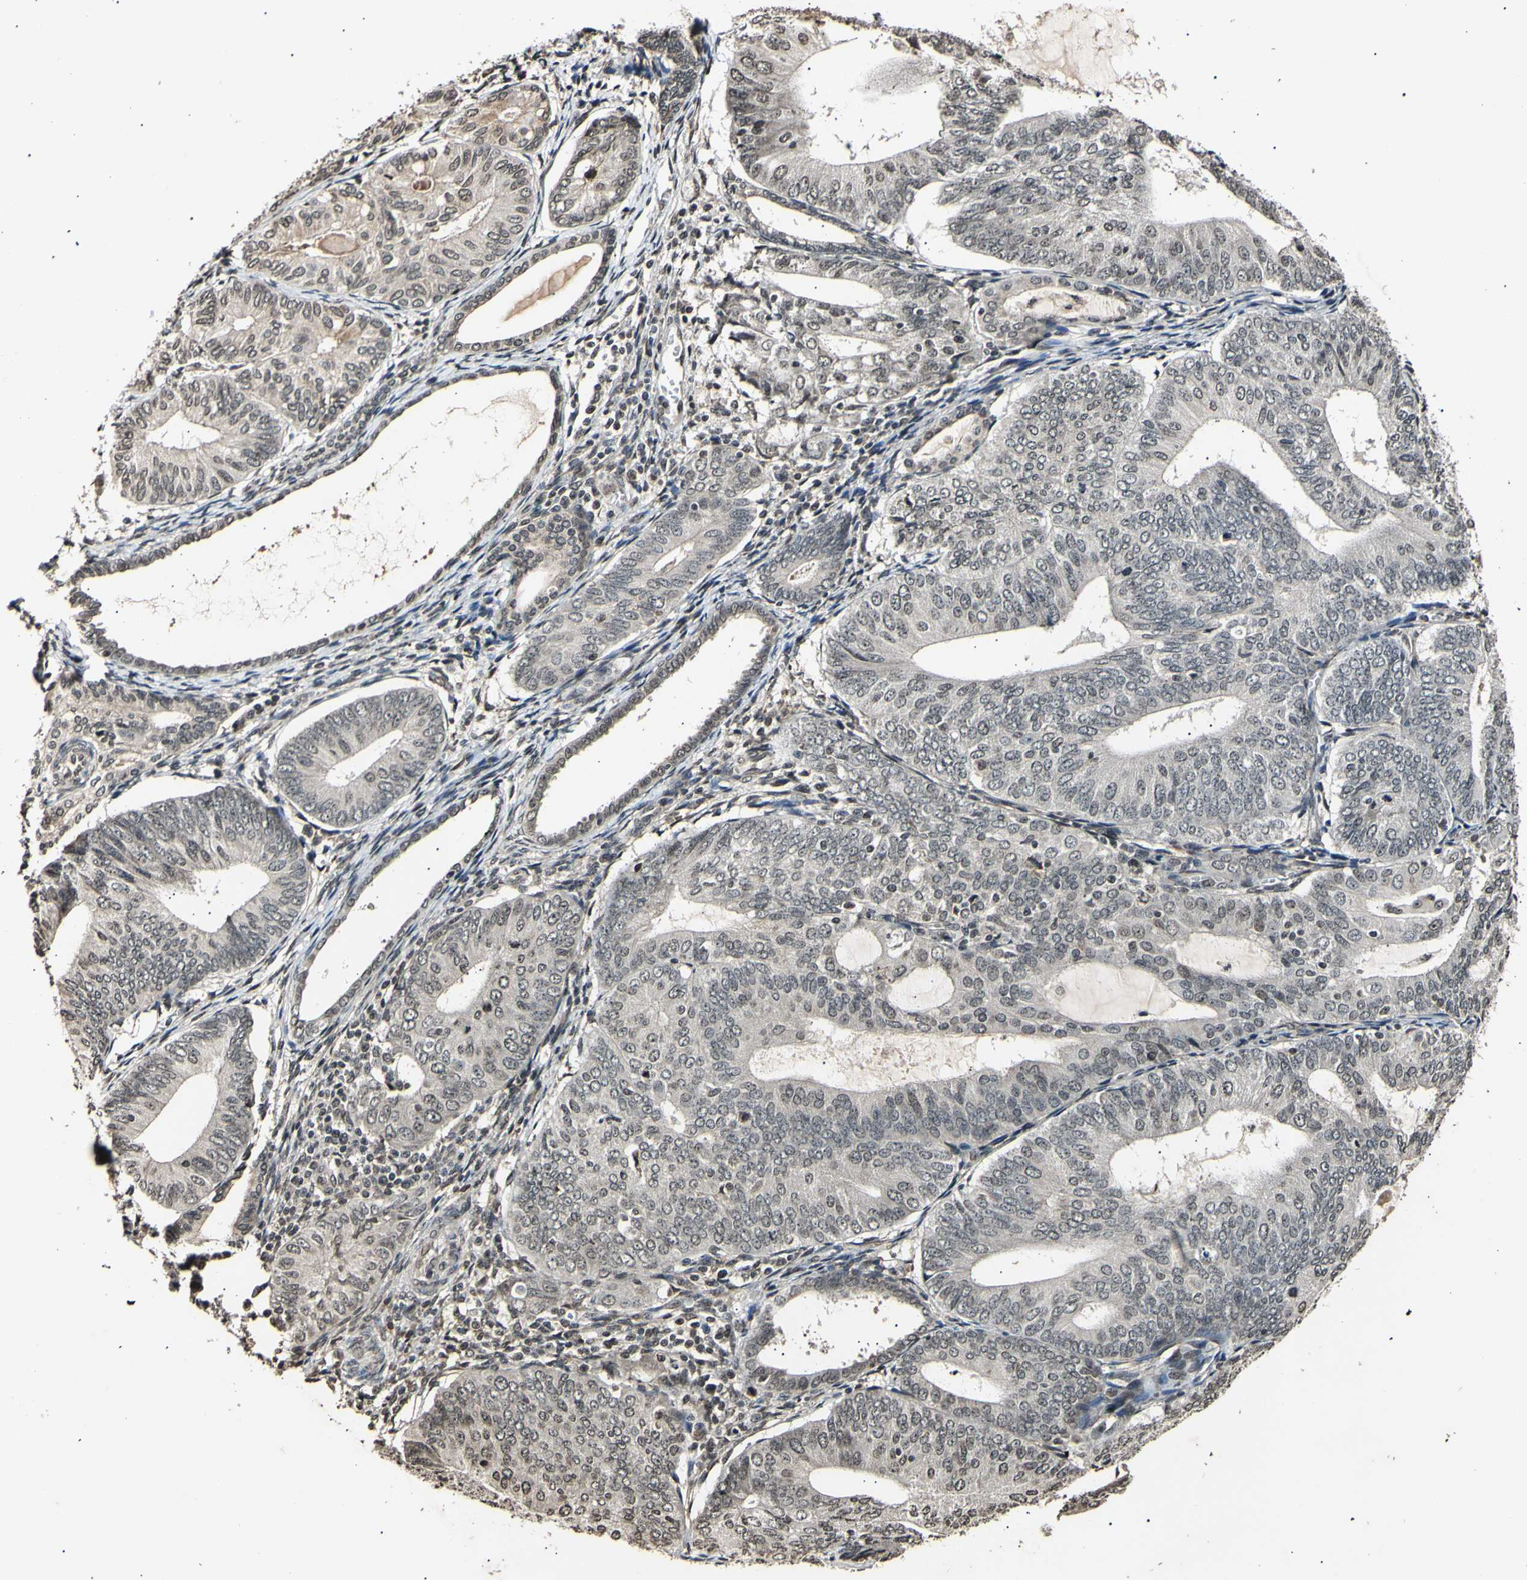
{"staining": {"intensity": "weak", "quantity": ">75%", "location": "cytoplasmic/membranous,nuclear"}, "tissue": "endometrial cancer", "cell_type": "Tumor cells", "image_type": "cancer", "snomed": [{"axis": "morphology", "description": "Adenocarcinoma, NOS"}, {"axis": "topography", "description": "Endometrium"}], "caption": "Immunohistochemical staining of endometrial cancer exhibits low levels of weak cytoplasmic/membranous and nuclear staining in about >75% of tumor cells. The staining was performed using DAB to visualize the protein expression in brown, while the nuclei were stained in blue with hematoxylin (Magnification: 20x).", "gene": "ANAPC7", "patient": {"sex": "female", "age": 81}}